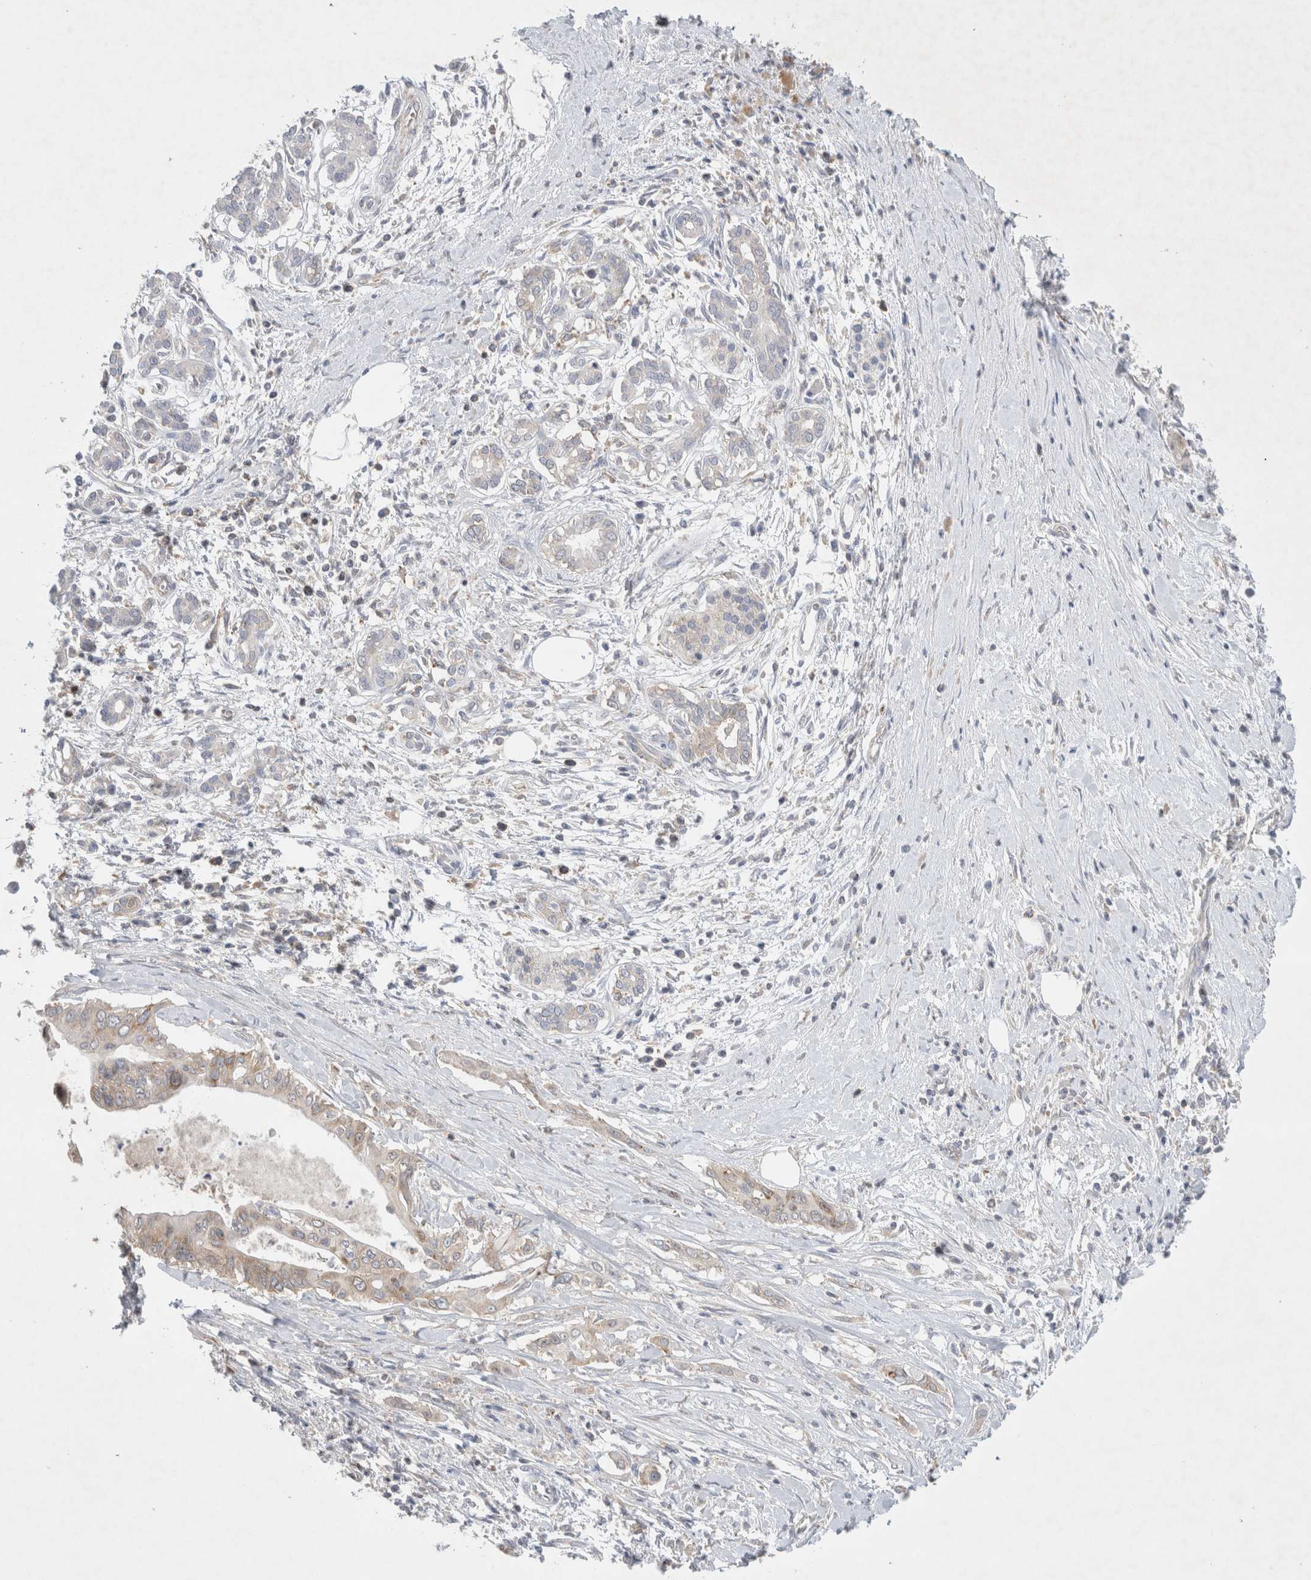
{"staining": {"intensity": "weak", "quantity": "25%-75%", "location": "cytoplasmic/membranous"}, "tissue": "pancreatic cancer", "cell_type": "Tumor cells", "image_type": "cancer", "snomed": [{"axis": "morphology", "description": "Adenocarcinoma, NOS"}, {"axis": "topography", "description": "Pancreas"}], "caption": "Pancreatic cancer (adenocarcinoma) tissue shows weak cytoplasmic/membranous positivity in approximately 25%-75% of tumor cells, visualized by immunohistochemistry.", "gene": "ZNF23", "patient": {"sex": "male", "age": 58}}